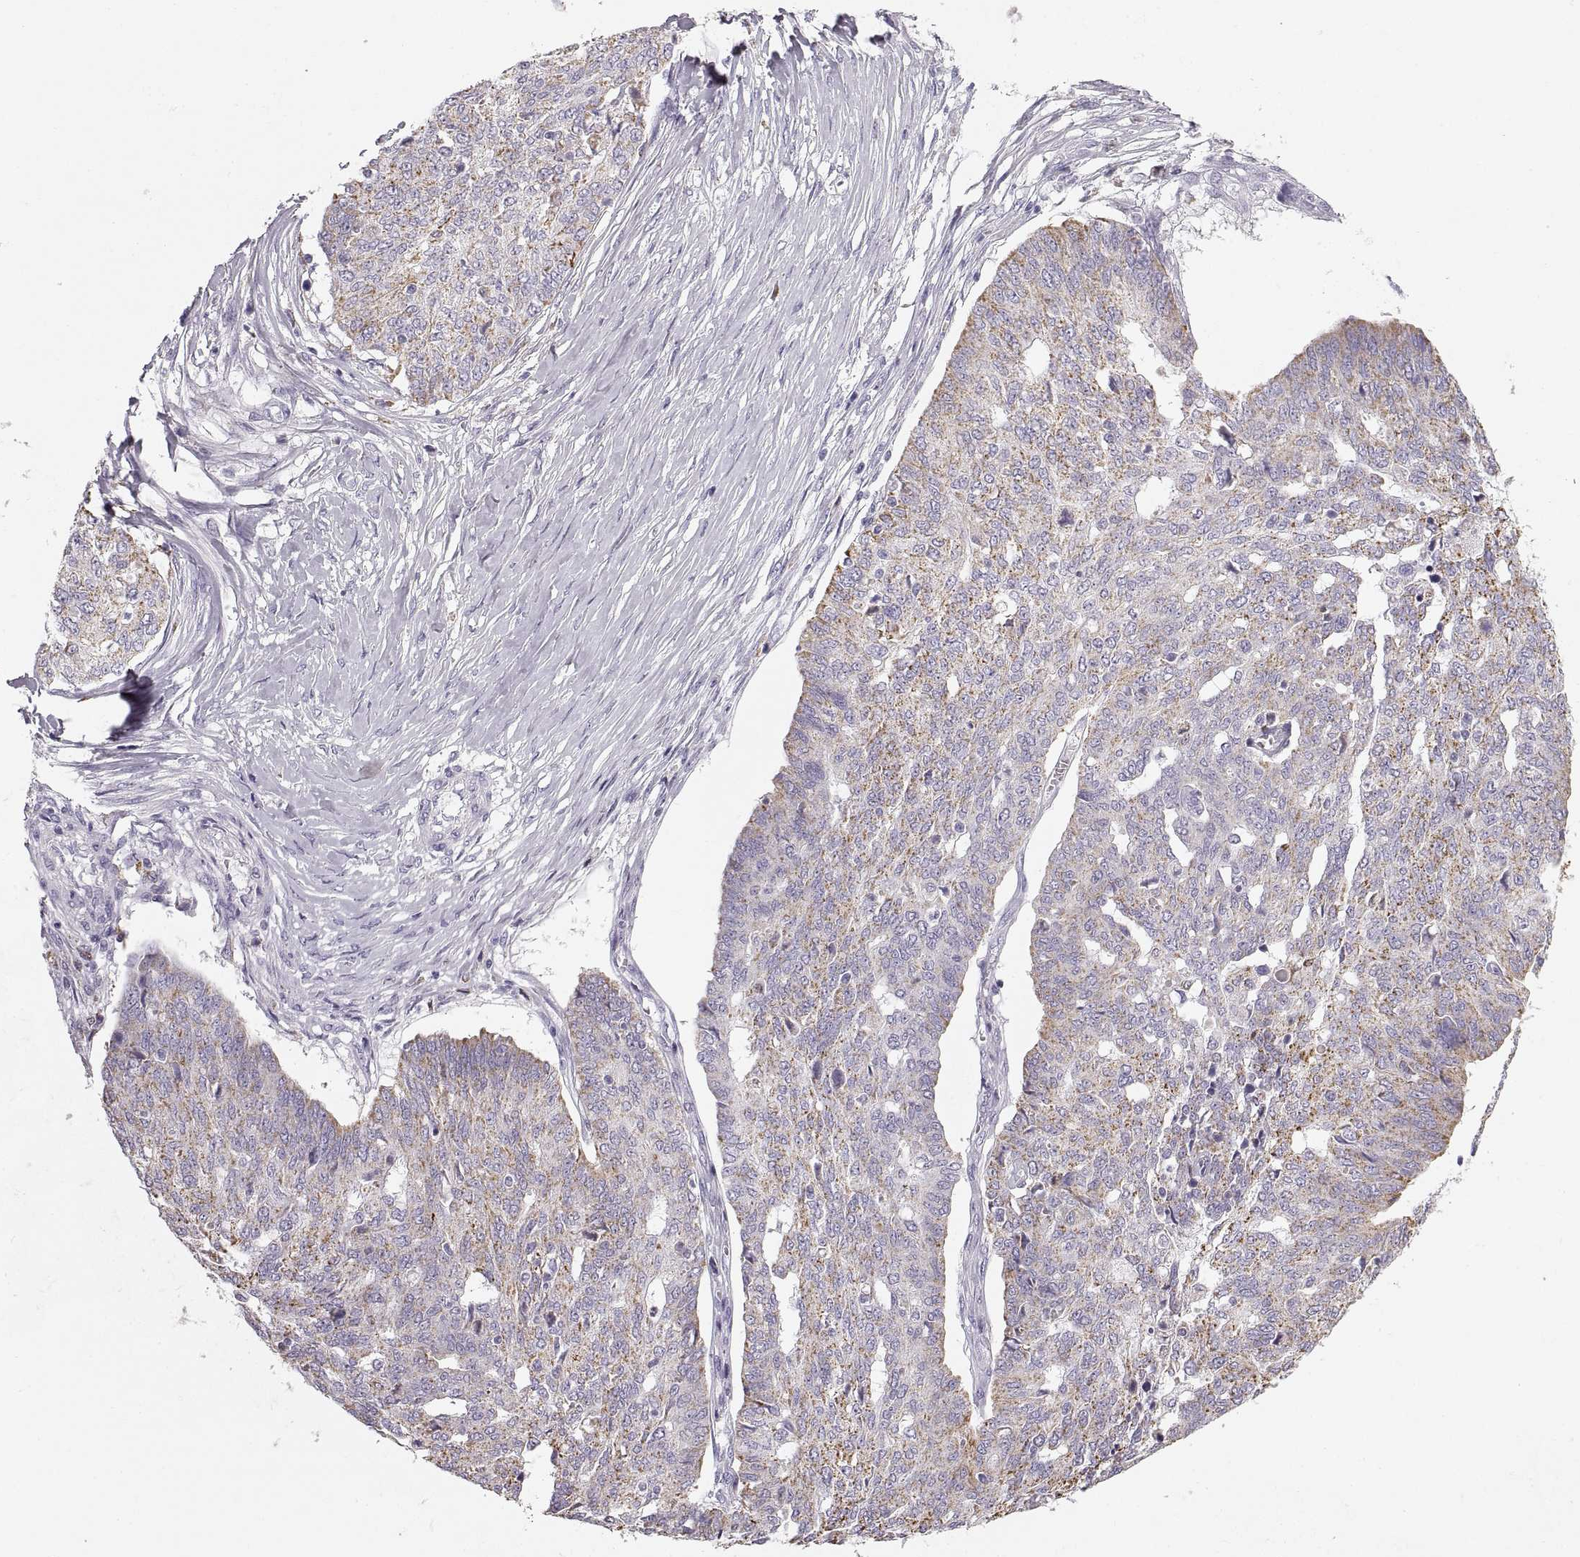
{"staining": {"intensity": "moderate", "quantity": "25%-75%", "location": "cytoplasmic/membranous"}, "tissue": "ovarian cancer", "cell_type": "Tumor cells", "image_type": "cancer", "snomed": [{"axis": "morphology", "description": "Cystadenocarcinoma, serous, NOS"}, {"axis": "topography", "description": "Ovary"}], "caption": "A photomicrograph of human serous cystadenocarcinoma (ovarian) stained for a protein shows moderate cytoplasmic/membranous brown staining in tumor cells.", "gene": "COL9A3", "patient": {"sex": "female", "age": 67}}